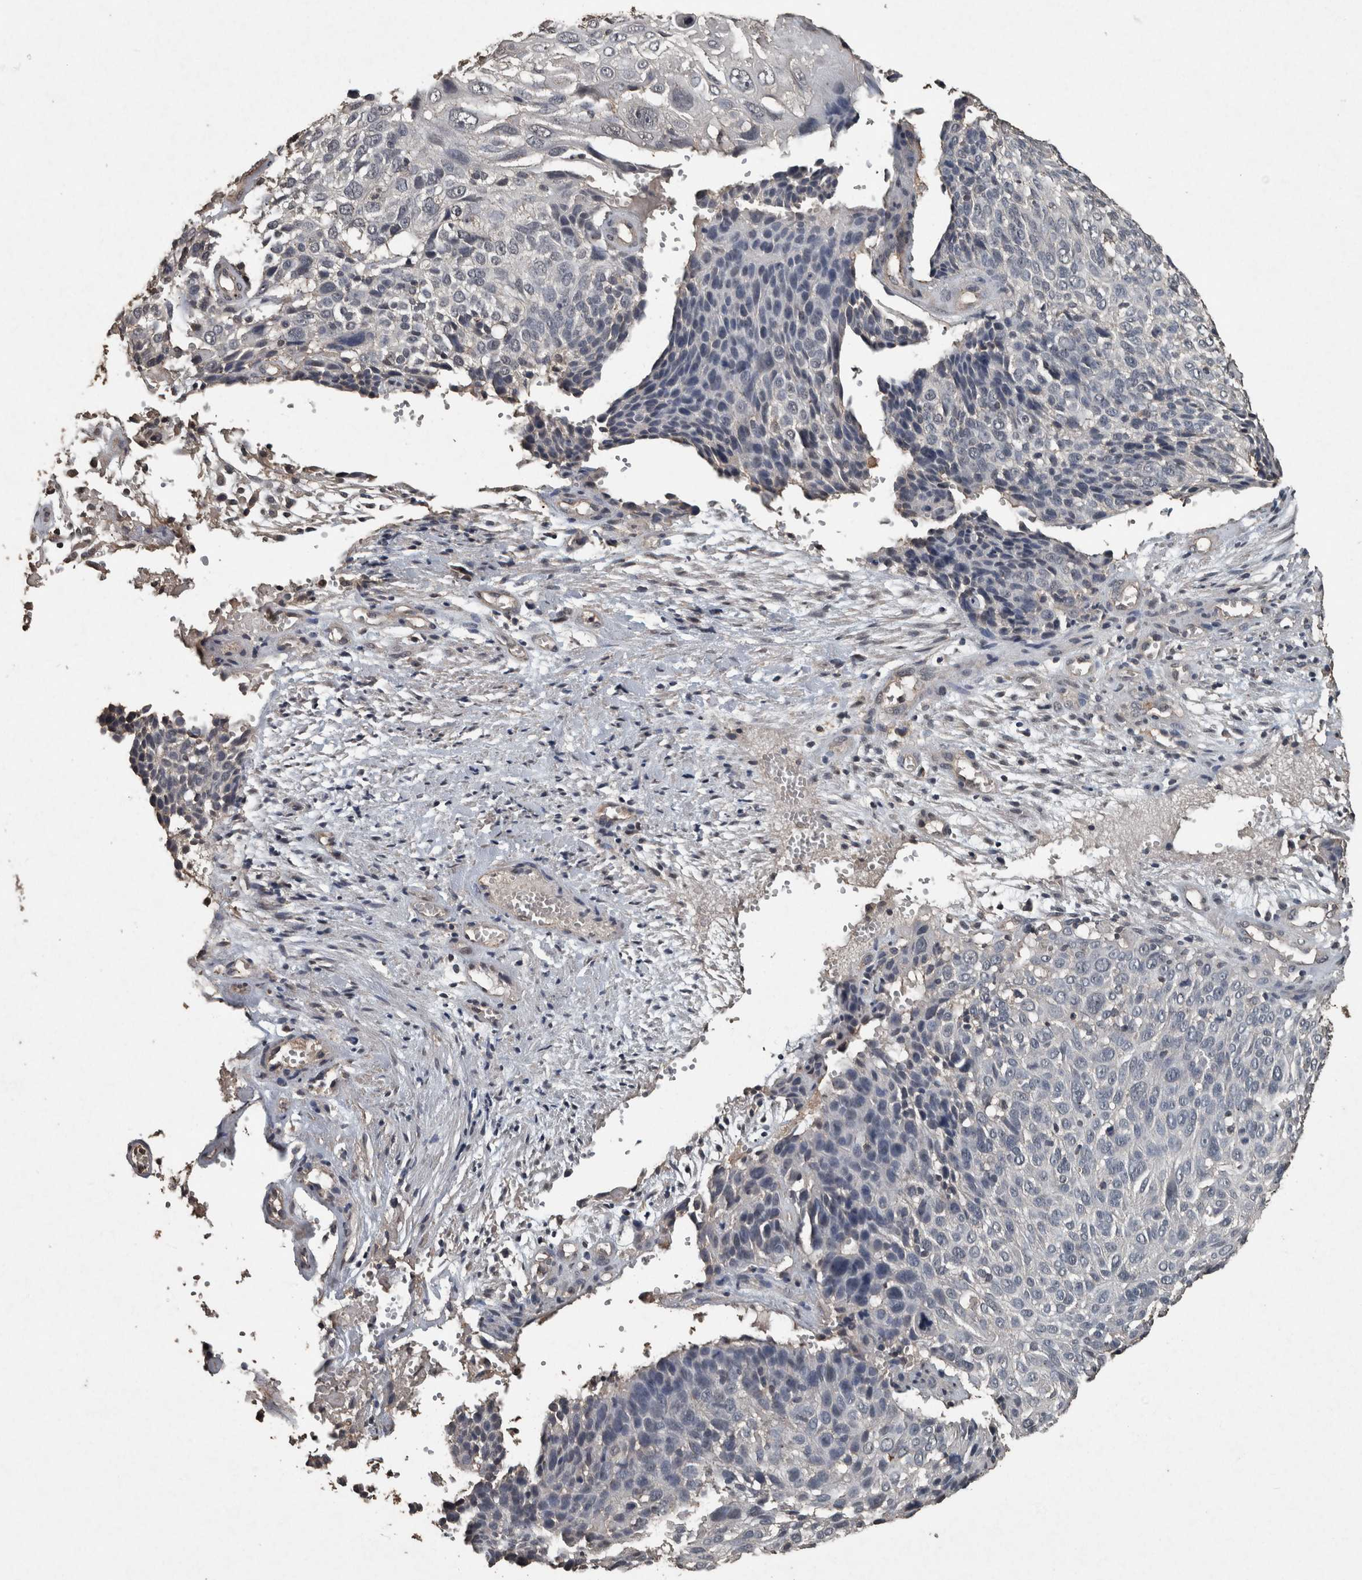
{"staining": {"intensity": "negative", "quantity": "none", "location": "none"}, "tissue": "cervical cancer", "cell_type": "Tumor cells", "image_type": "cancer", "snomed": [{"axis": "morphology", "description": "Squamous cell carcinoma, NOS"}, {"axis": "topography", "description": "Cervix"}], "caption": "This is an IHC photomicrograph of squamous cell carcinoma (cervical). There is no positivity in tumor cells.", "gene": "FGFRL1", "patient": {"sex": "female", "age": 74}}